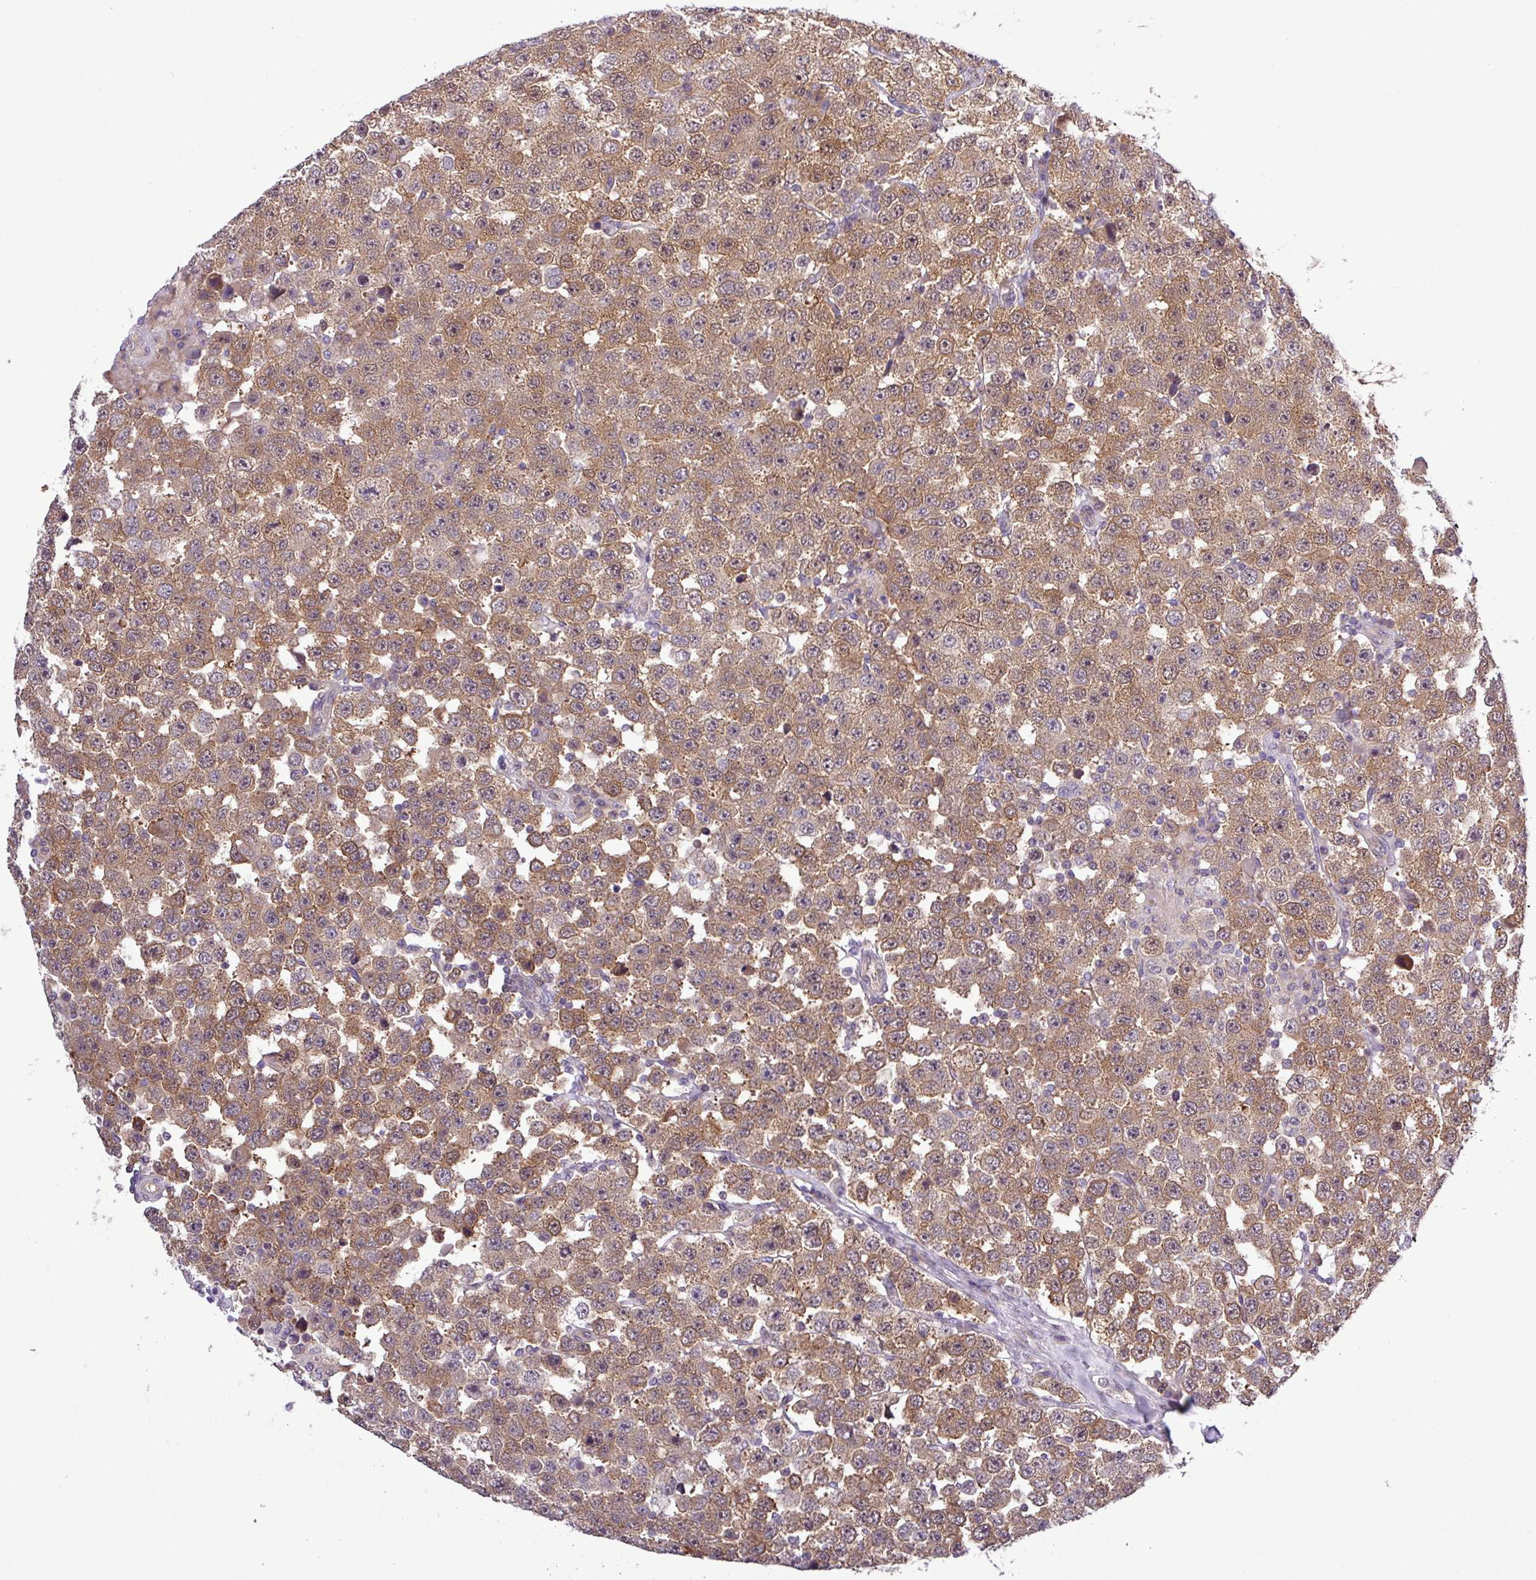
{"staining": {"intensity": "moderate", "quantity": ">75%", "location": "cytoplasmic/membranous"}, "tissue": "testis cancer", "cell_type": "Tumor cells", "image_type": "cancer", "snomed": [{"axis": "morphology", "description": "Seminoma, NOS"}, {"axis": "topography", "description": "Testis"}], "caption": "This is a photomicrograph of immunohistochemistry staining of testis cancer, which shows moderate expression in the cytoplasmic/membranous of tumor cells.", "gene": "CARHSP1", "patient": {"sex": "male", "age": 28}}